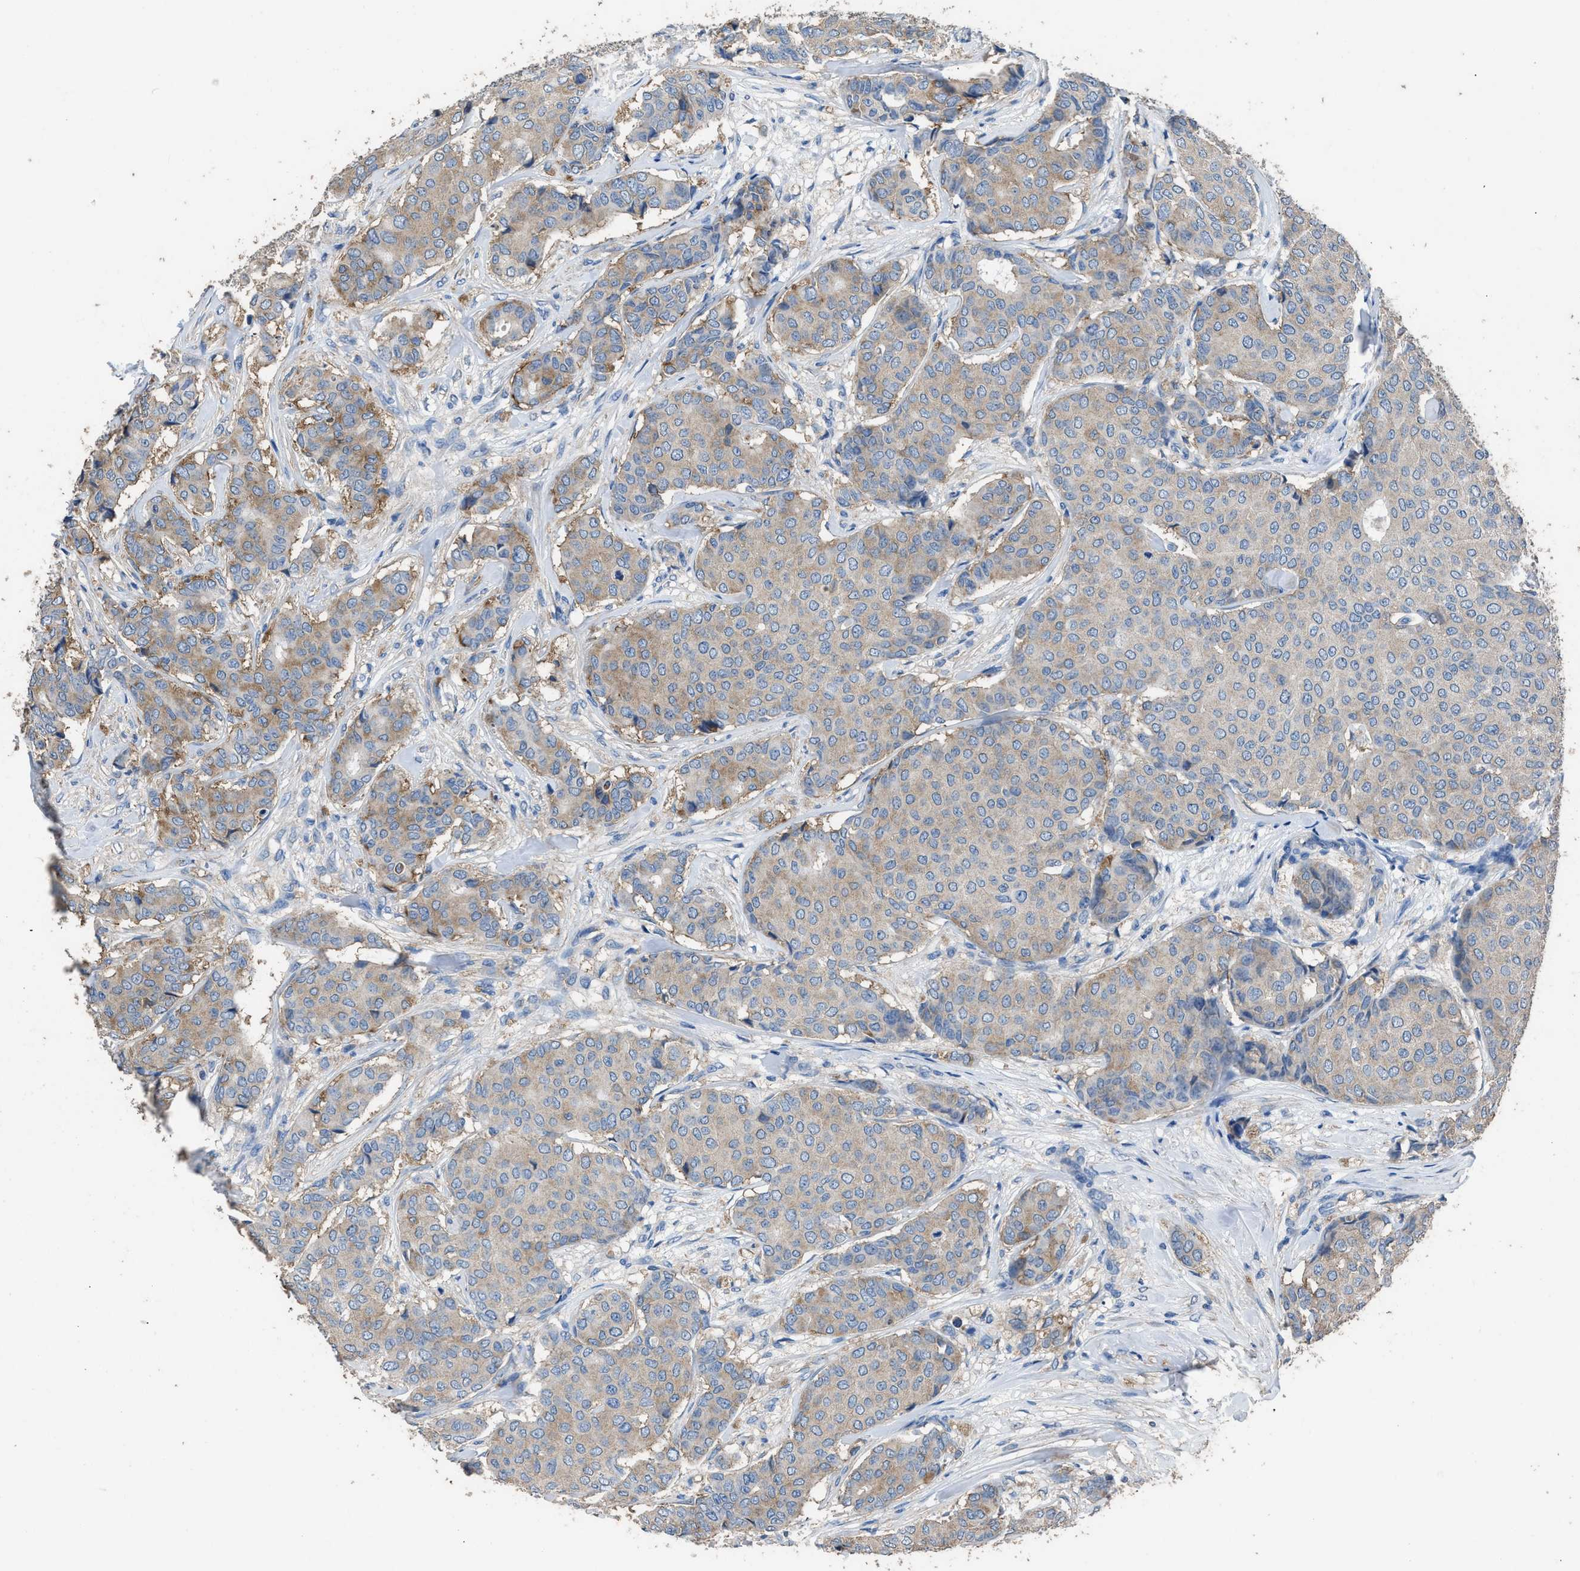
{"staining": {"intensity": "weak", "quantity": "25%-75%", "location": "cytoplasmic/membranous"}, "tissue": "breast cancer", "cell_type": "Tumor cells", "image_type": "cancer", "snomed": [{"axis": "morphology", "description": "Duct carcinoma"}, {"axis": "topography", "description": "Breast"}], "caption": "Weak cytoplasmic/membranous protein expression is present in about 25%-75% of tumor cells in breast cancer (invasive ductal carcinoma).", "gene": "ITSN1", "patient": {"sex": "female", "age": 75}}